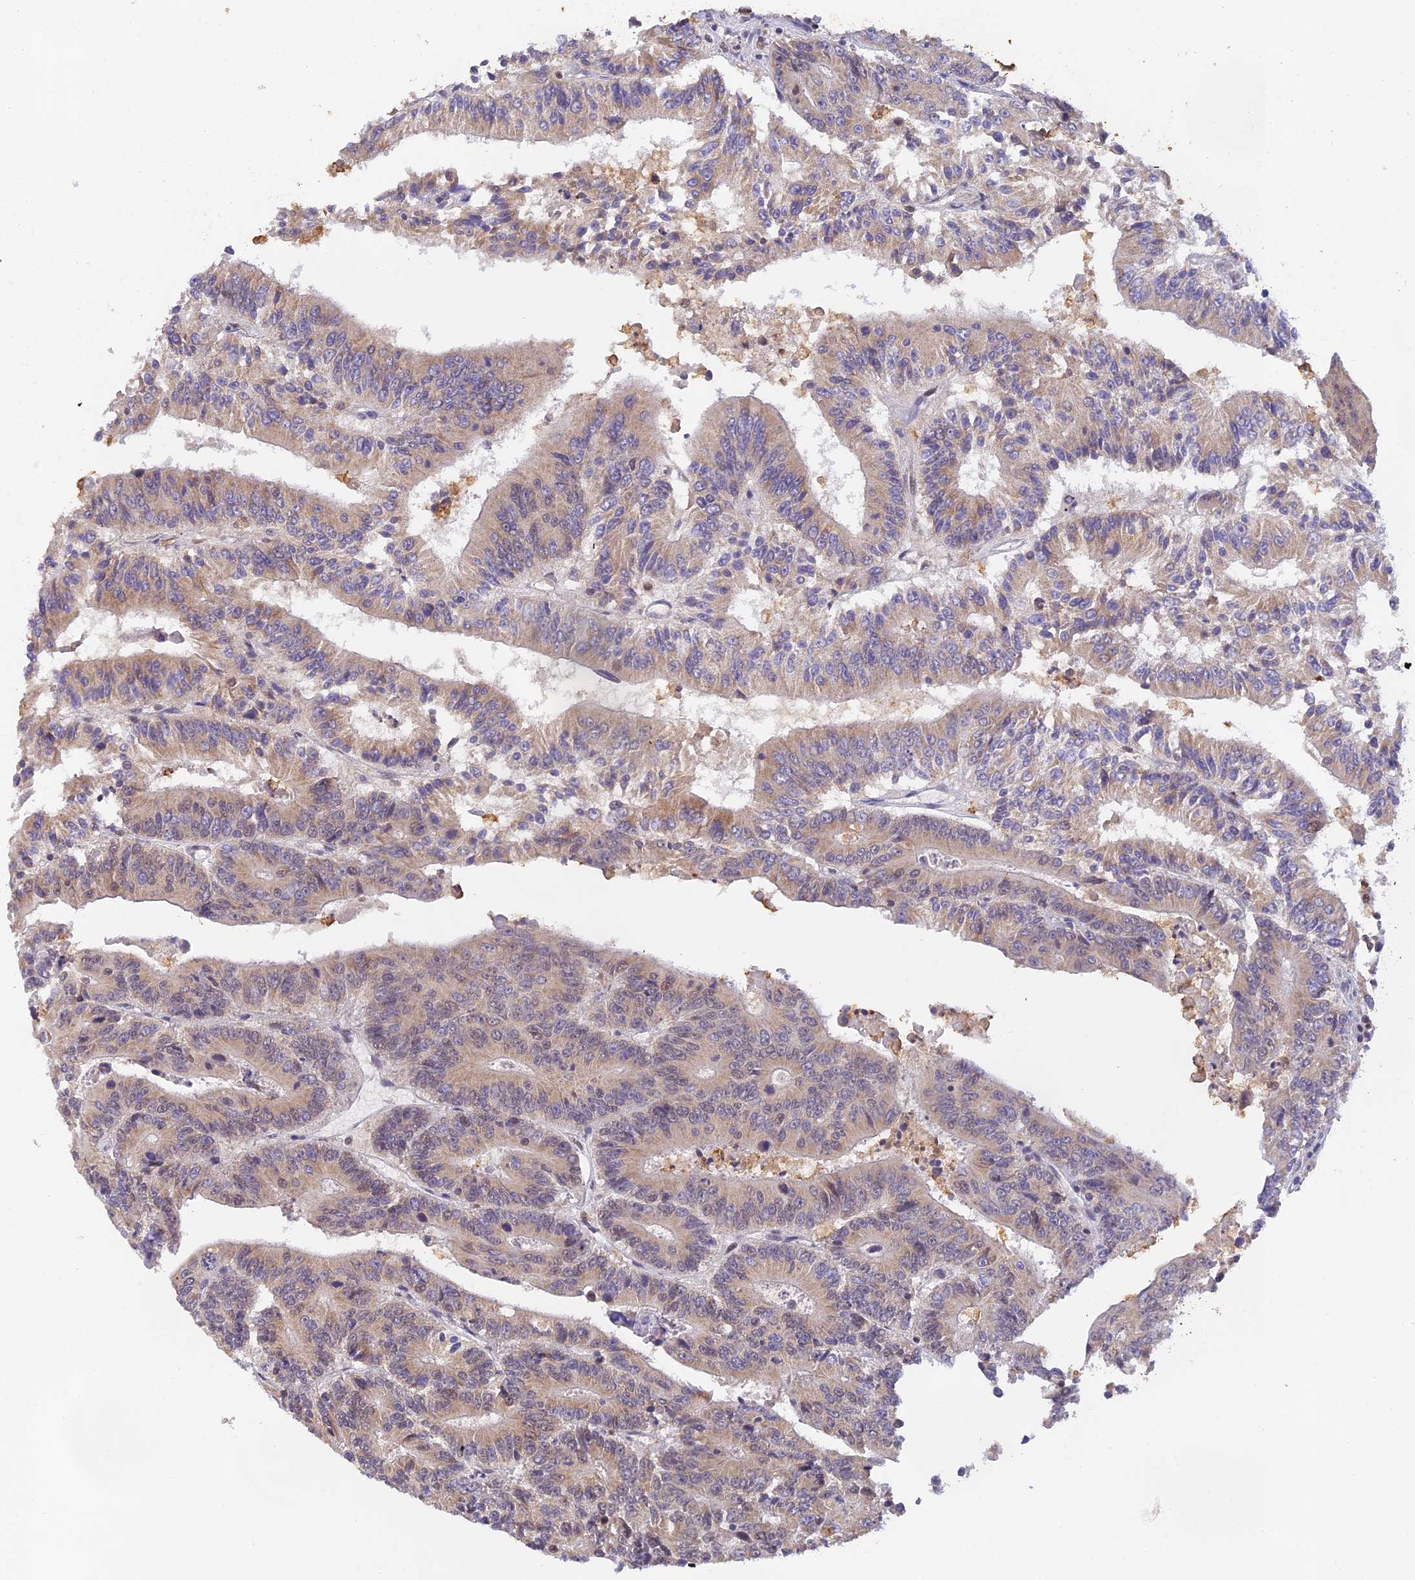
{"staining": {"intensity": "weak", "quantity": "25%-75%", "location": "cytoplasmic/membranous"}, "tissue": "colorectal cancer", "cell_type": "Tumor cells", "image_type": "cancer", "snomed": [{"axis": "morphology", "description": "Adenocarcinoma, NOS"}, {"axis": "topography", "description": "Colon"}], "caption": "Tumor cells display low levels of weak cytoplasmic/membranous positivity in approximately 25%-75% of cells in adenocarcinoma (colorectal).", "gene": "PEX16", "patient": {"sex": "male", "age": 83}}